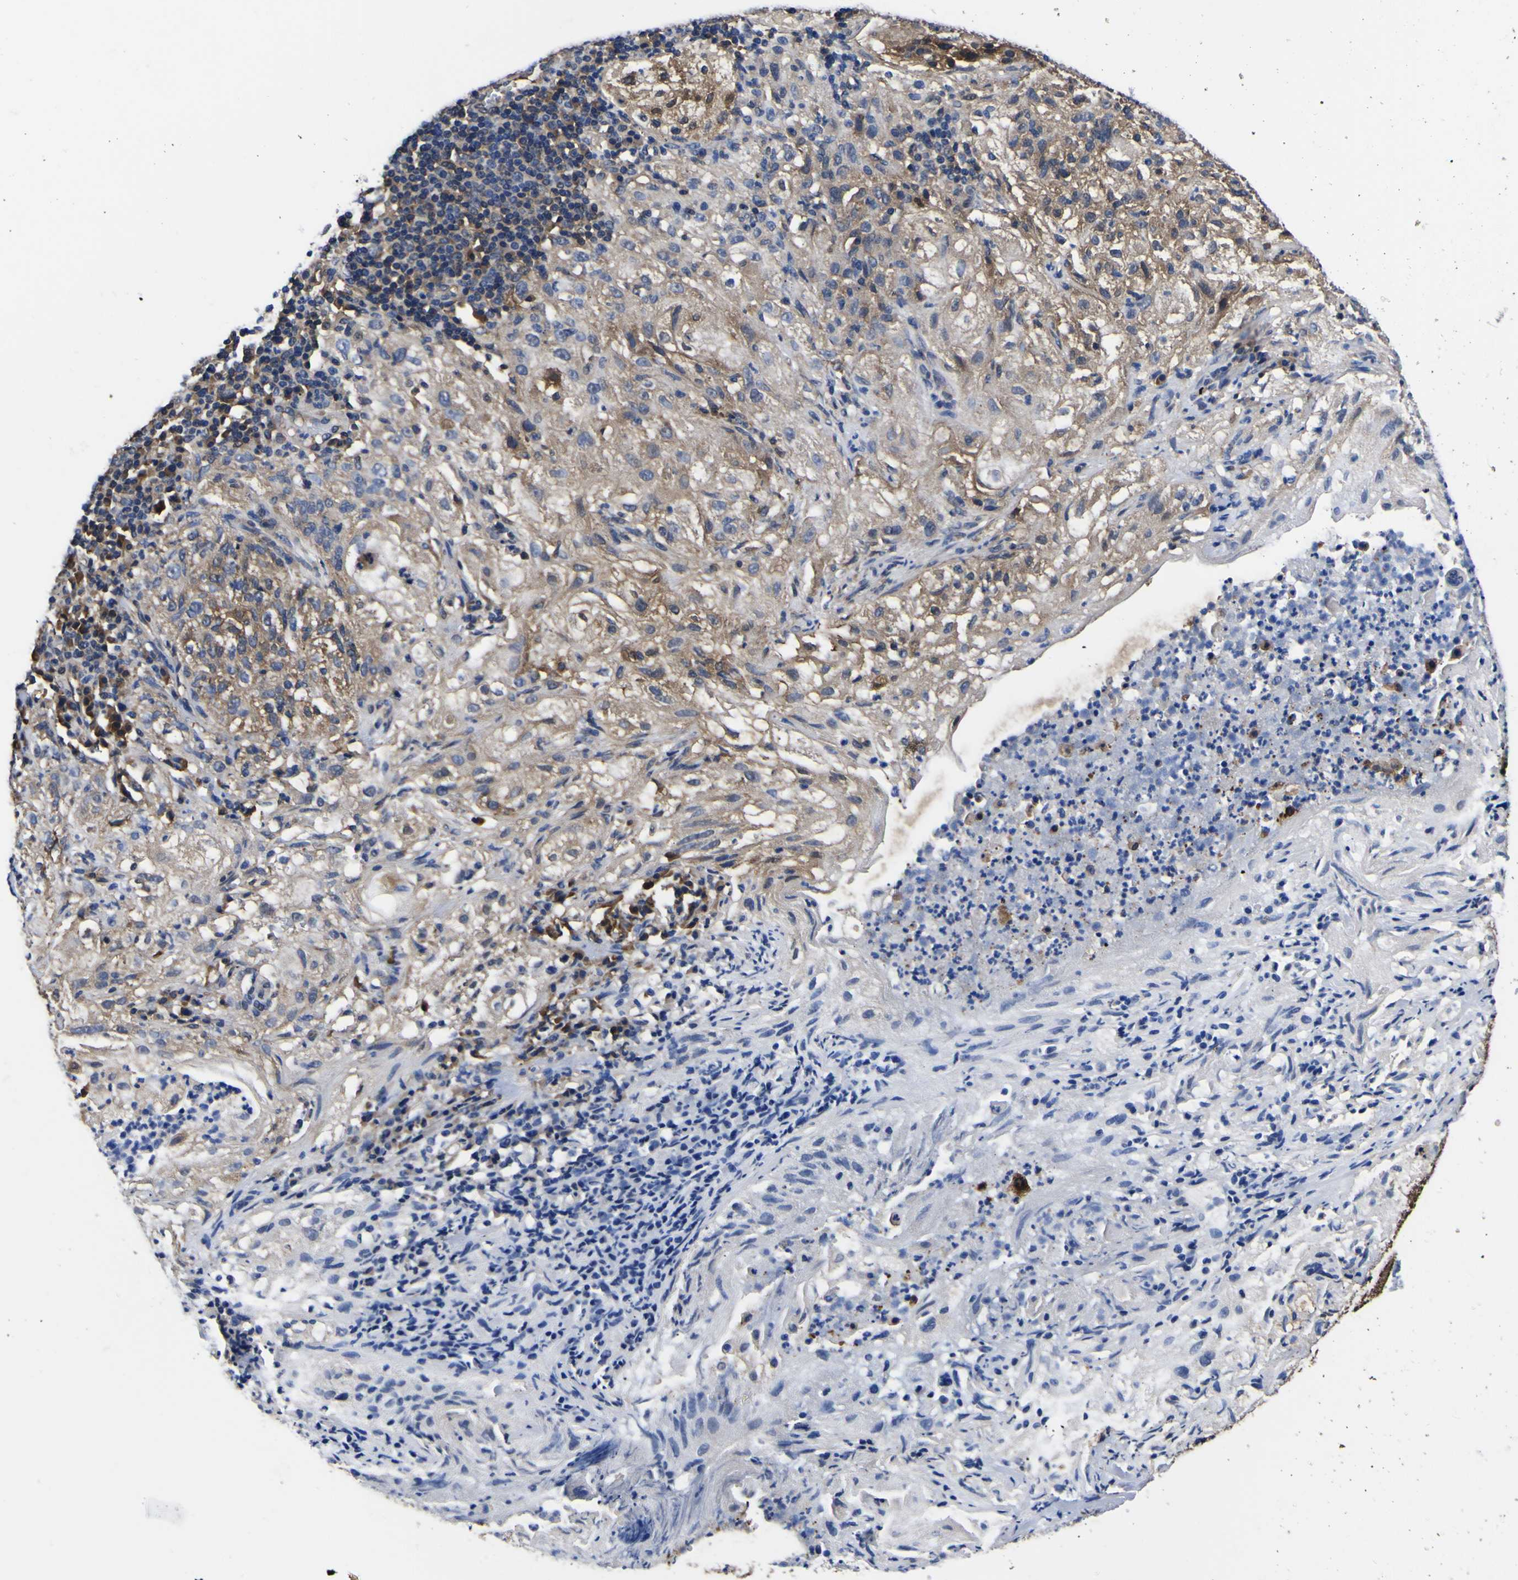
{"staining": {"intensity": "weak", "quantity": ">75%", "location": "cytoplasmic/membranous,nuclear"}, "tissue": "lung cancer", "cell_type": "Tumor cells", "image_type": "cancer", "snomed": [{"axis": "morphology", "description": "Inflammation, NOS"}, {"axis": "morphology", "description": "Squamous cell carcinoma, NOS"}, {"axis": "topography", "description": "Lymph node"}, {"axis": "topography", "description": "Soft tissue"}, {"axis": "topography", "description": "Lung"}], "caption": "A high-resolution photomicrograph shows immunohistochemistry staining of lung cancer, which exhibits weak cytoplasmic/membranous and nuclear positivity in approximately >75% of tumor cells.", "gene": "FAM110B", "patient": {"sex": "male", "age": 66}}